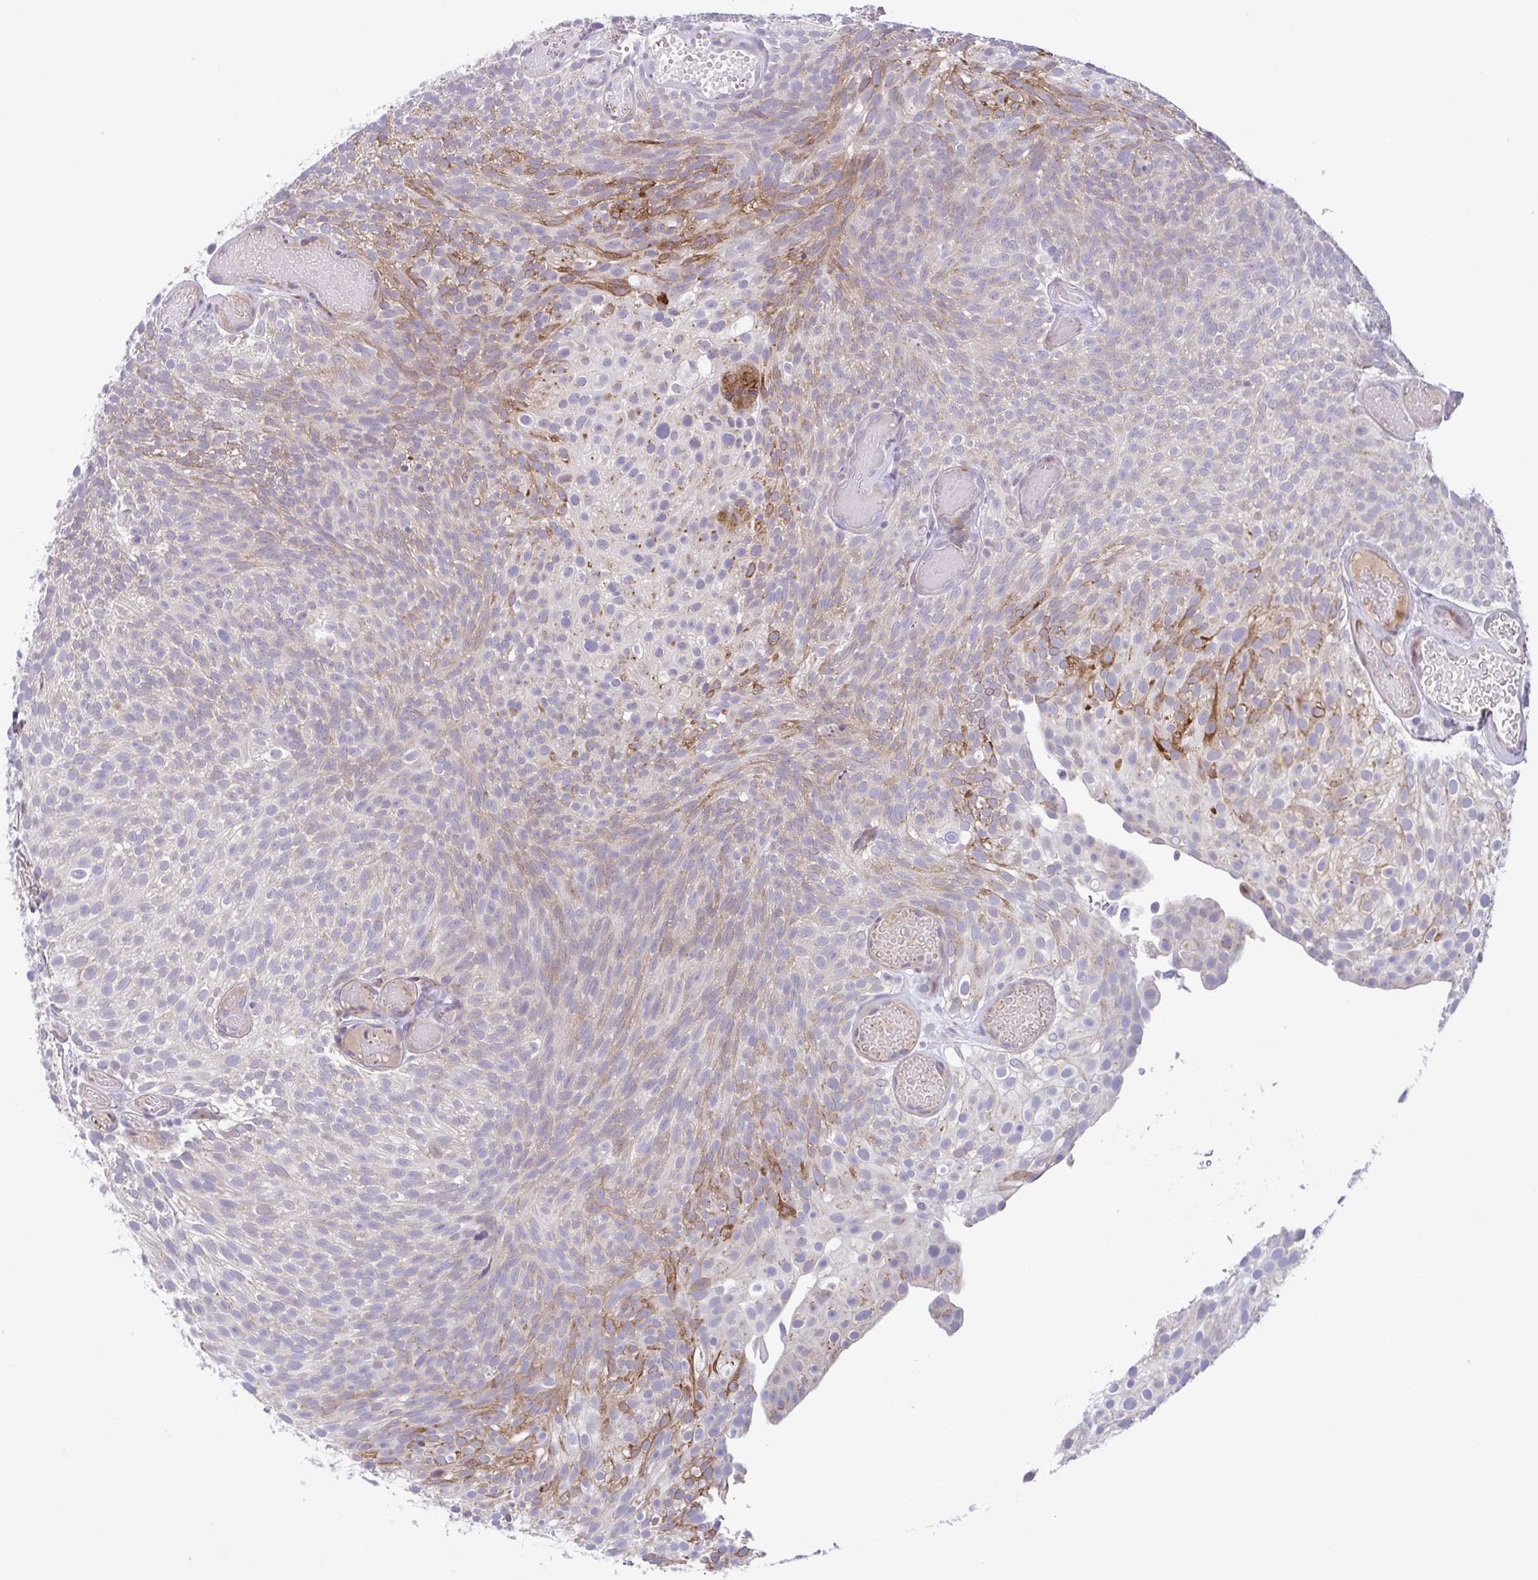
{"staining": {"intensity": "moderate", "quantity": "<25%", "location": "cytoplasmic/membranous"}, "tissue": "urothelial cancer", "cell_type": "Tumor cells", "image_type": "cancer", "snomed": [{"axis": "morphology", "description": "Urothelial carcinoma, Low grade"}, {"axis": "topography", "description": "Urinary bladder"}], "caption": "Protein expression analysis of urothelial cancer displays moderate cytoplasmic/membranous staining in about <25% of tumor cells.", "gene": "COL17A1", "patient": {"sex": "male", "age": 78}}